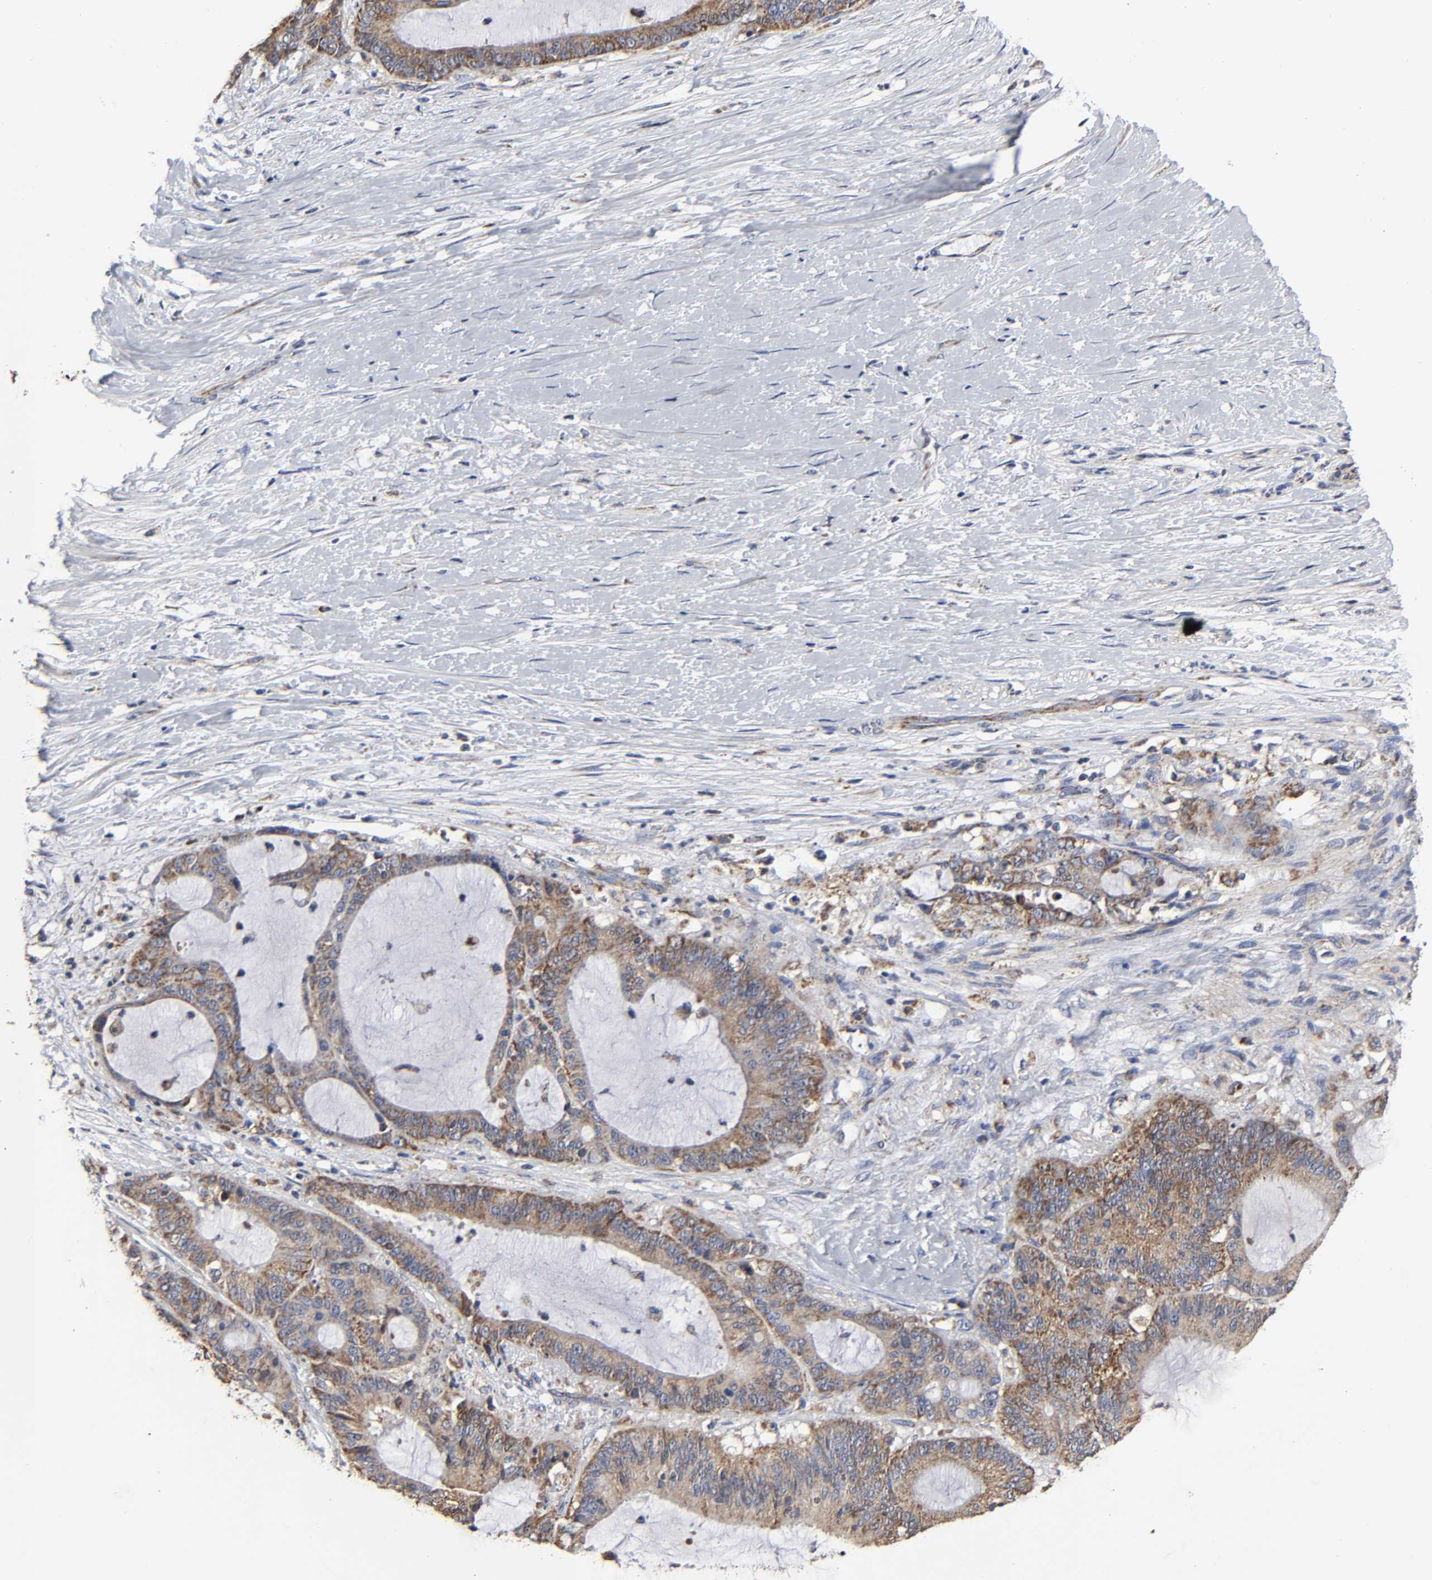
{"staining": {"intensity": "moderate", "quantity": ">75%", "location": "cytoplasmic/membranous"}, "tissue": "liver cancer", "cell_type": "Tumor cells", "image_type": "cancer", "snomed": [{"axis": "morphology", "description": "Cholangiocarcinoma"}, {"axis": "topography", "description": "Liver"}], "caption": "Moderate cytoplasmic/membranous positivity for a protein is present in approximately >75% of tumor cells of liver cancer using immunohistochemistry.", "gene": "COX6B1", "patient": {"sex": "female", "age": 73}}